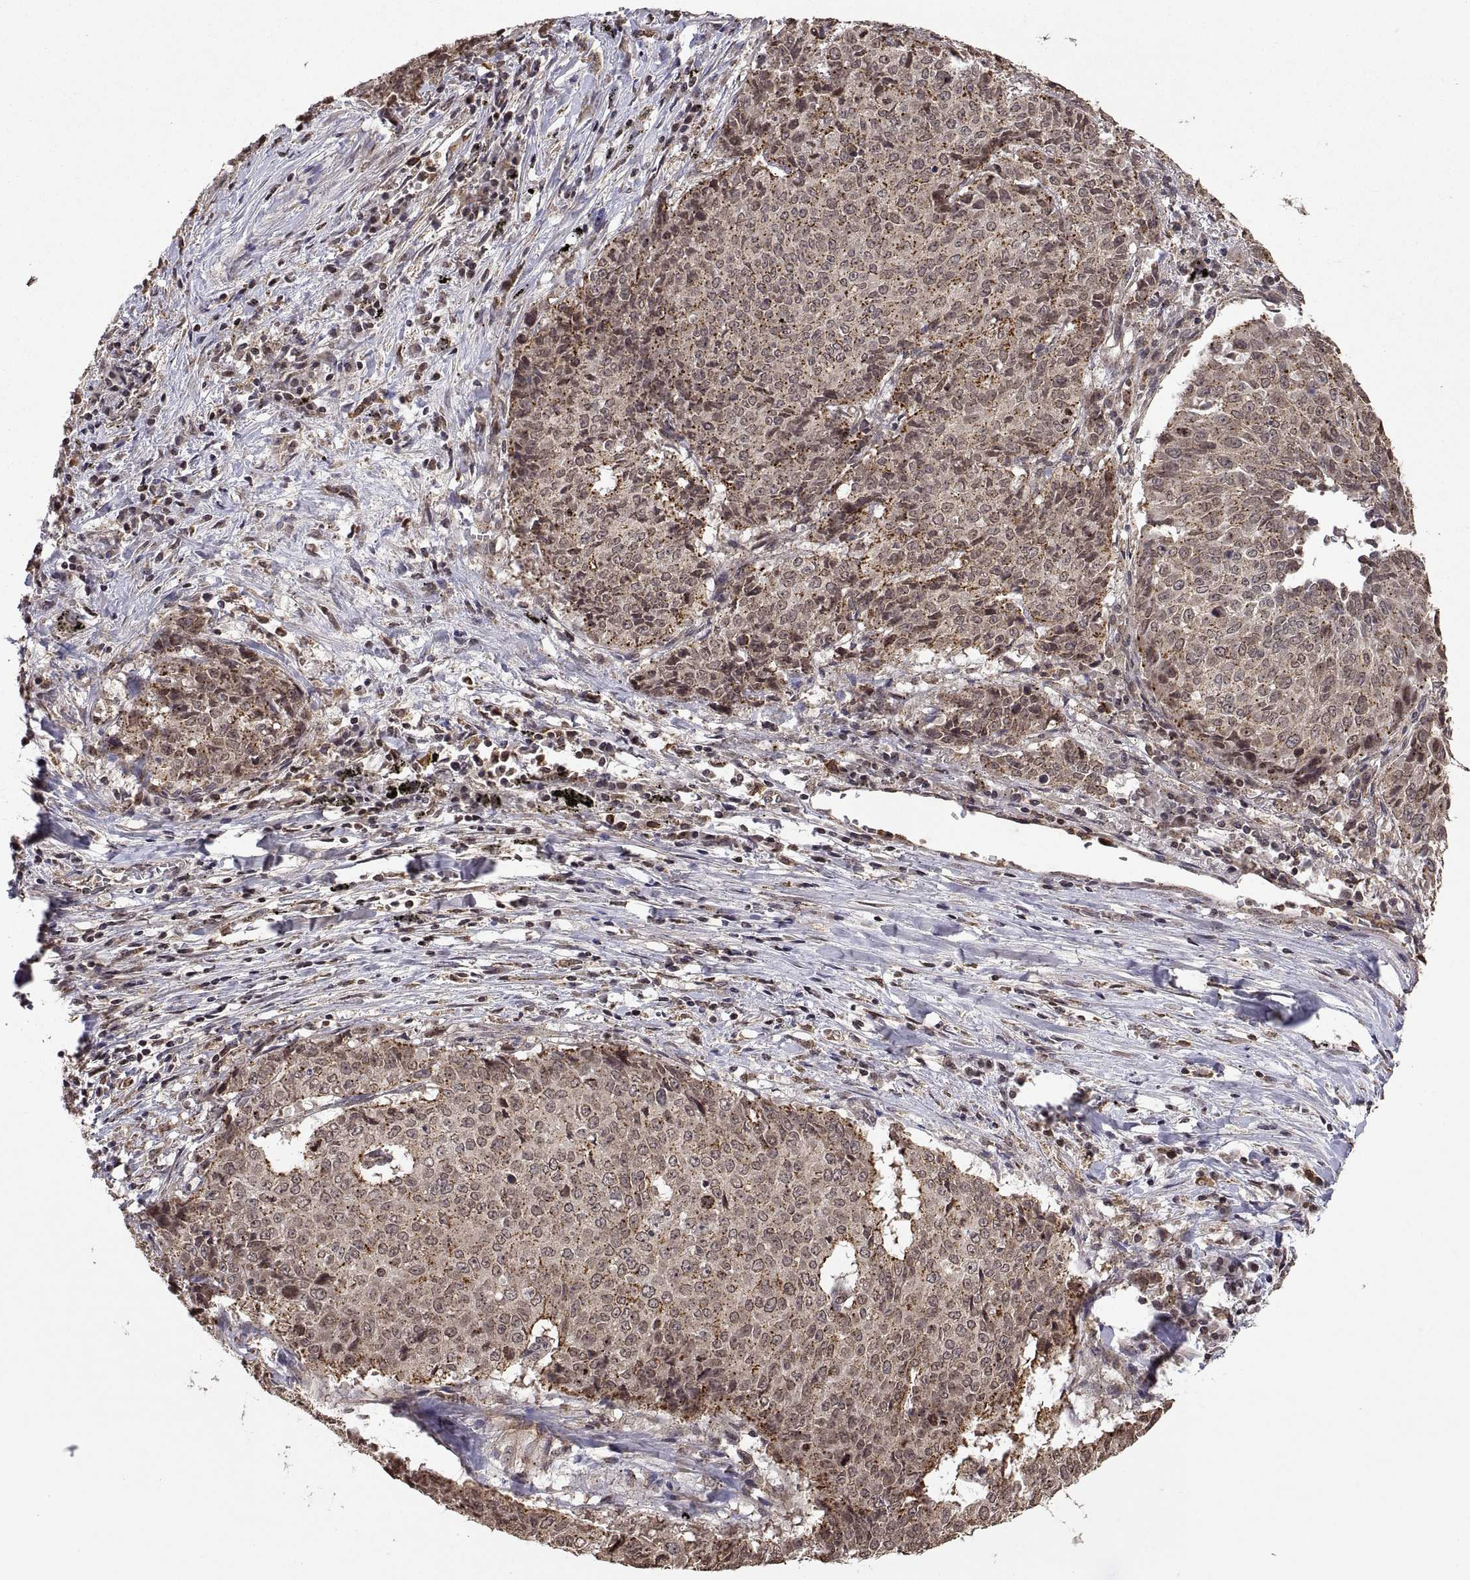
{"staining": {"intensity": "weak", "quantity": ">75%", "location": "cytoplasmic/membranous"}, "tissue": "lung cancer", "cell_type": "Tumor cells", "image_type": "cancer", "snomed": [{"axis": "morphology", "description": "Normal tissue, NOS"}, {"axis": "morphology", "description": "Squamous cell carcinoma, NOS"}, {"axis": "topography", "description": "Bronchus"}, {"axis": "topography", "description": "Lung"}], "caption": "Immunohistochemical staining of lung cancer shows weak cytoplasmic/membranous protein staining in about >75% of tumor cells. The protein of interest is shown in brown color, while the nuclei are stained blue.", "gene": "ZNRF2", "patient": {"sex": "male", "age": 64}}